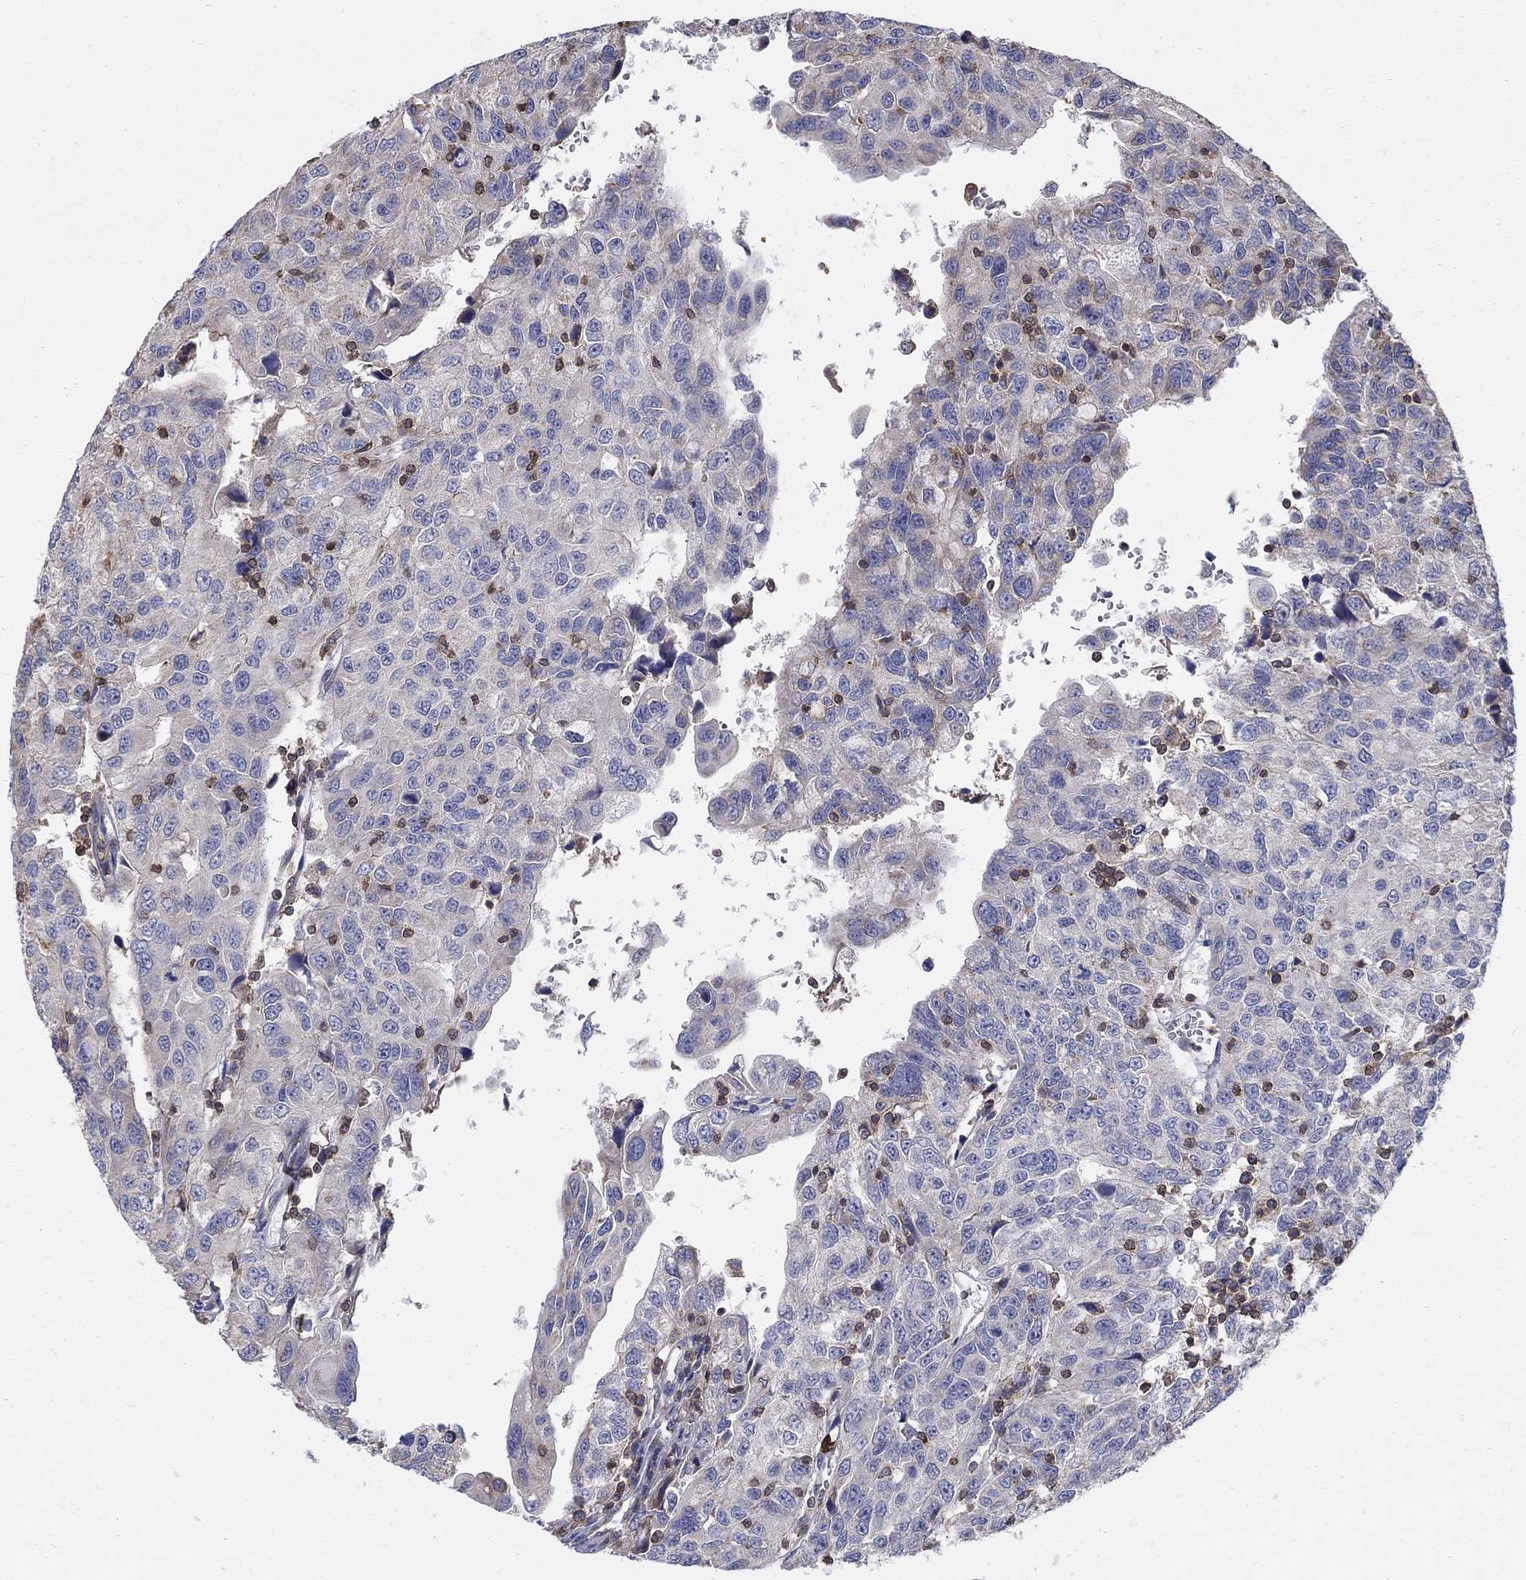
{"staining": {"intensity": "weak", "quantity": "<25%", "location": "cytoplasmic/membranous"}, "tissue": "urothelial cancer", "cell_type": "Tumor cells", "image_type": "cancer", "snomed": [{"axis": "morphology", "description": "Urothelial carcinoma, NOS"}, {"axis": "morphology", "description": "Urothelial carcinoma, High grade"}, {"axis": "topography", "description": "Urinary bladder"}], "caption": "High-grade urothelial carcinoma was stained to show a protein in brown. There is no significant staining in tumor cells. (DAB (3,3'-diaminobenzidine) IHC, high magnification).", "gene": "AGAP2", "patient": {"sex": "female", "age": 73}}